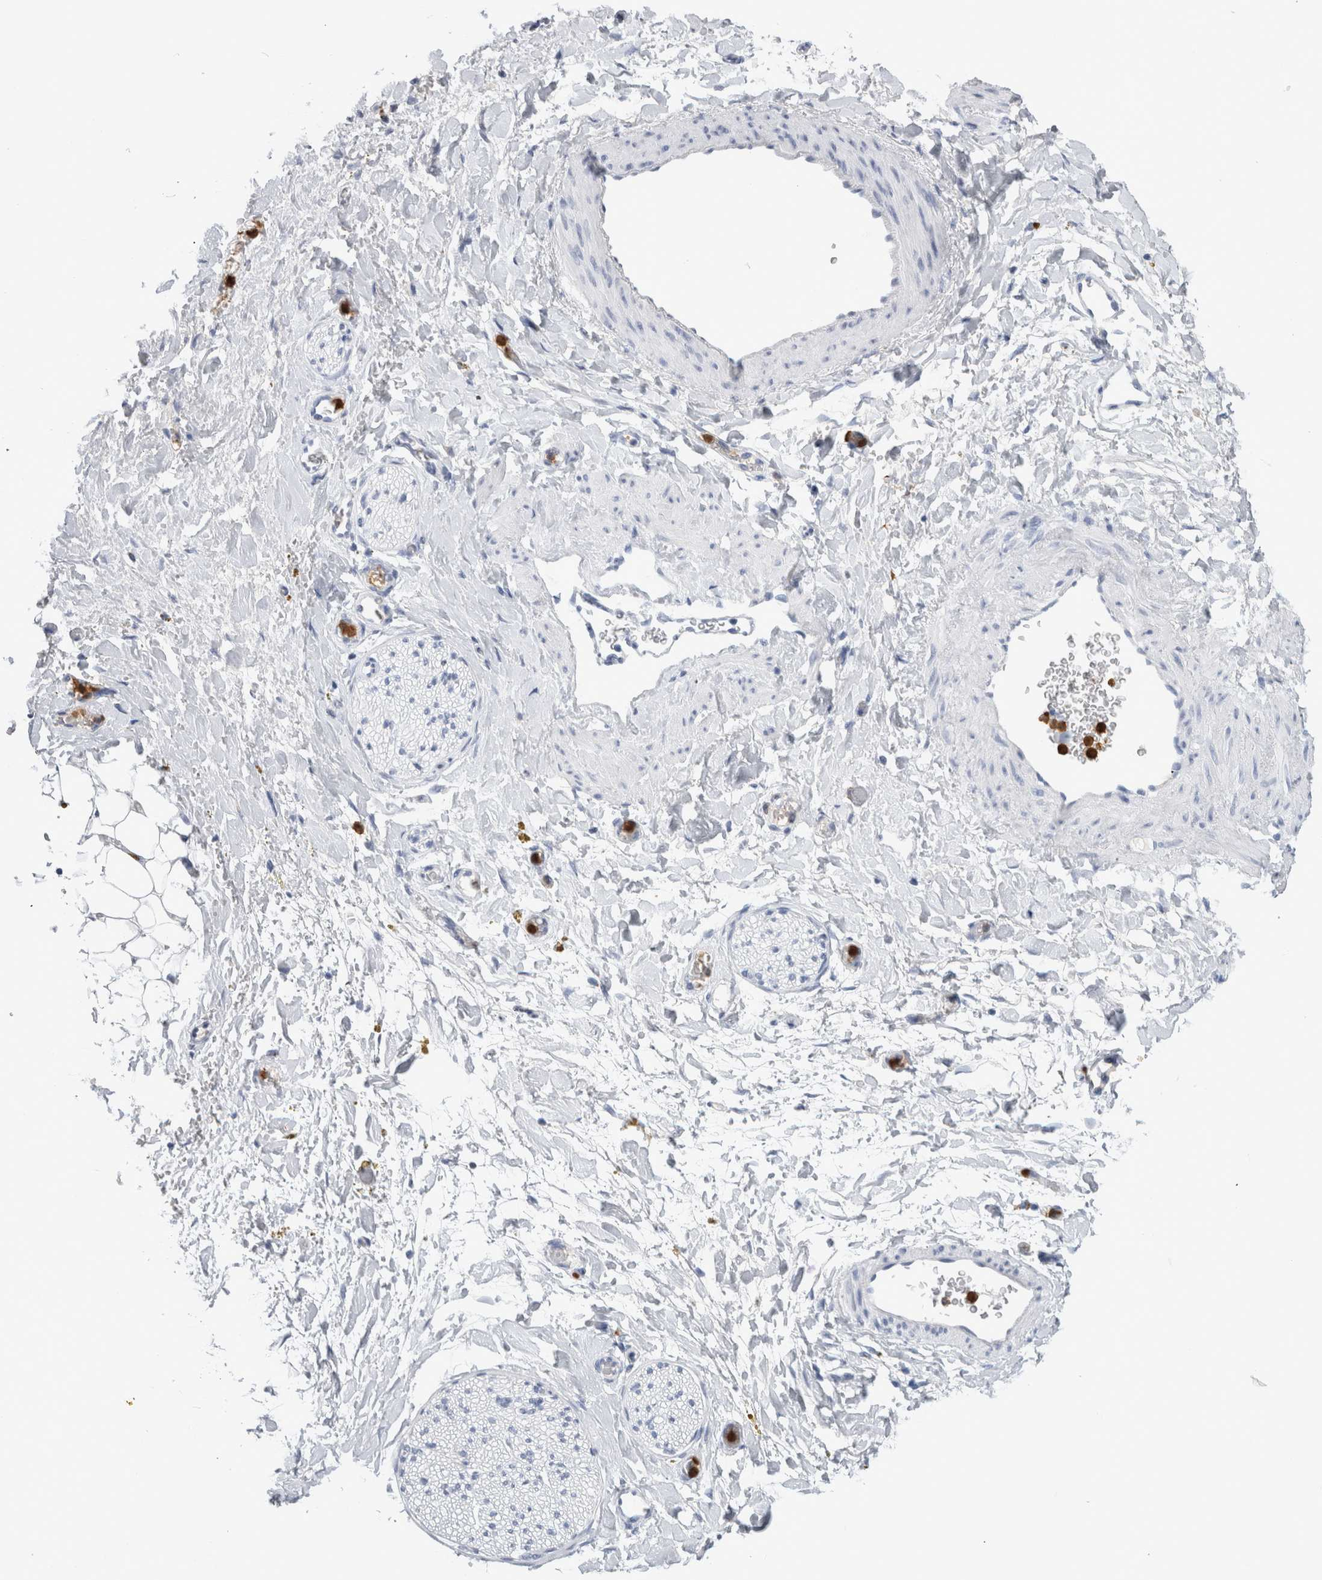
{"staining": {"intensity": "negative", "quantity": "none", "location": "none"}, "tissue": "adipose tissue", "cell_type": "Adipocytes", "image_type": "normal", "snomed": [{"axis": "morphology", "description": "Normal tissue, NOS"}, {"axis": "topography", "description": "Kidney"}, {"axis": "topography", "description": "Peripheral nerve tissue"}], "caption": "This is an immunohistochemistry photomicrograph of normal adipose tissue. There is no positivity in adipocytes.", "gene": "S100A12", "patient": {"sex": "male", "age": 7}}